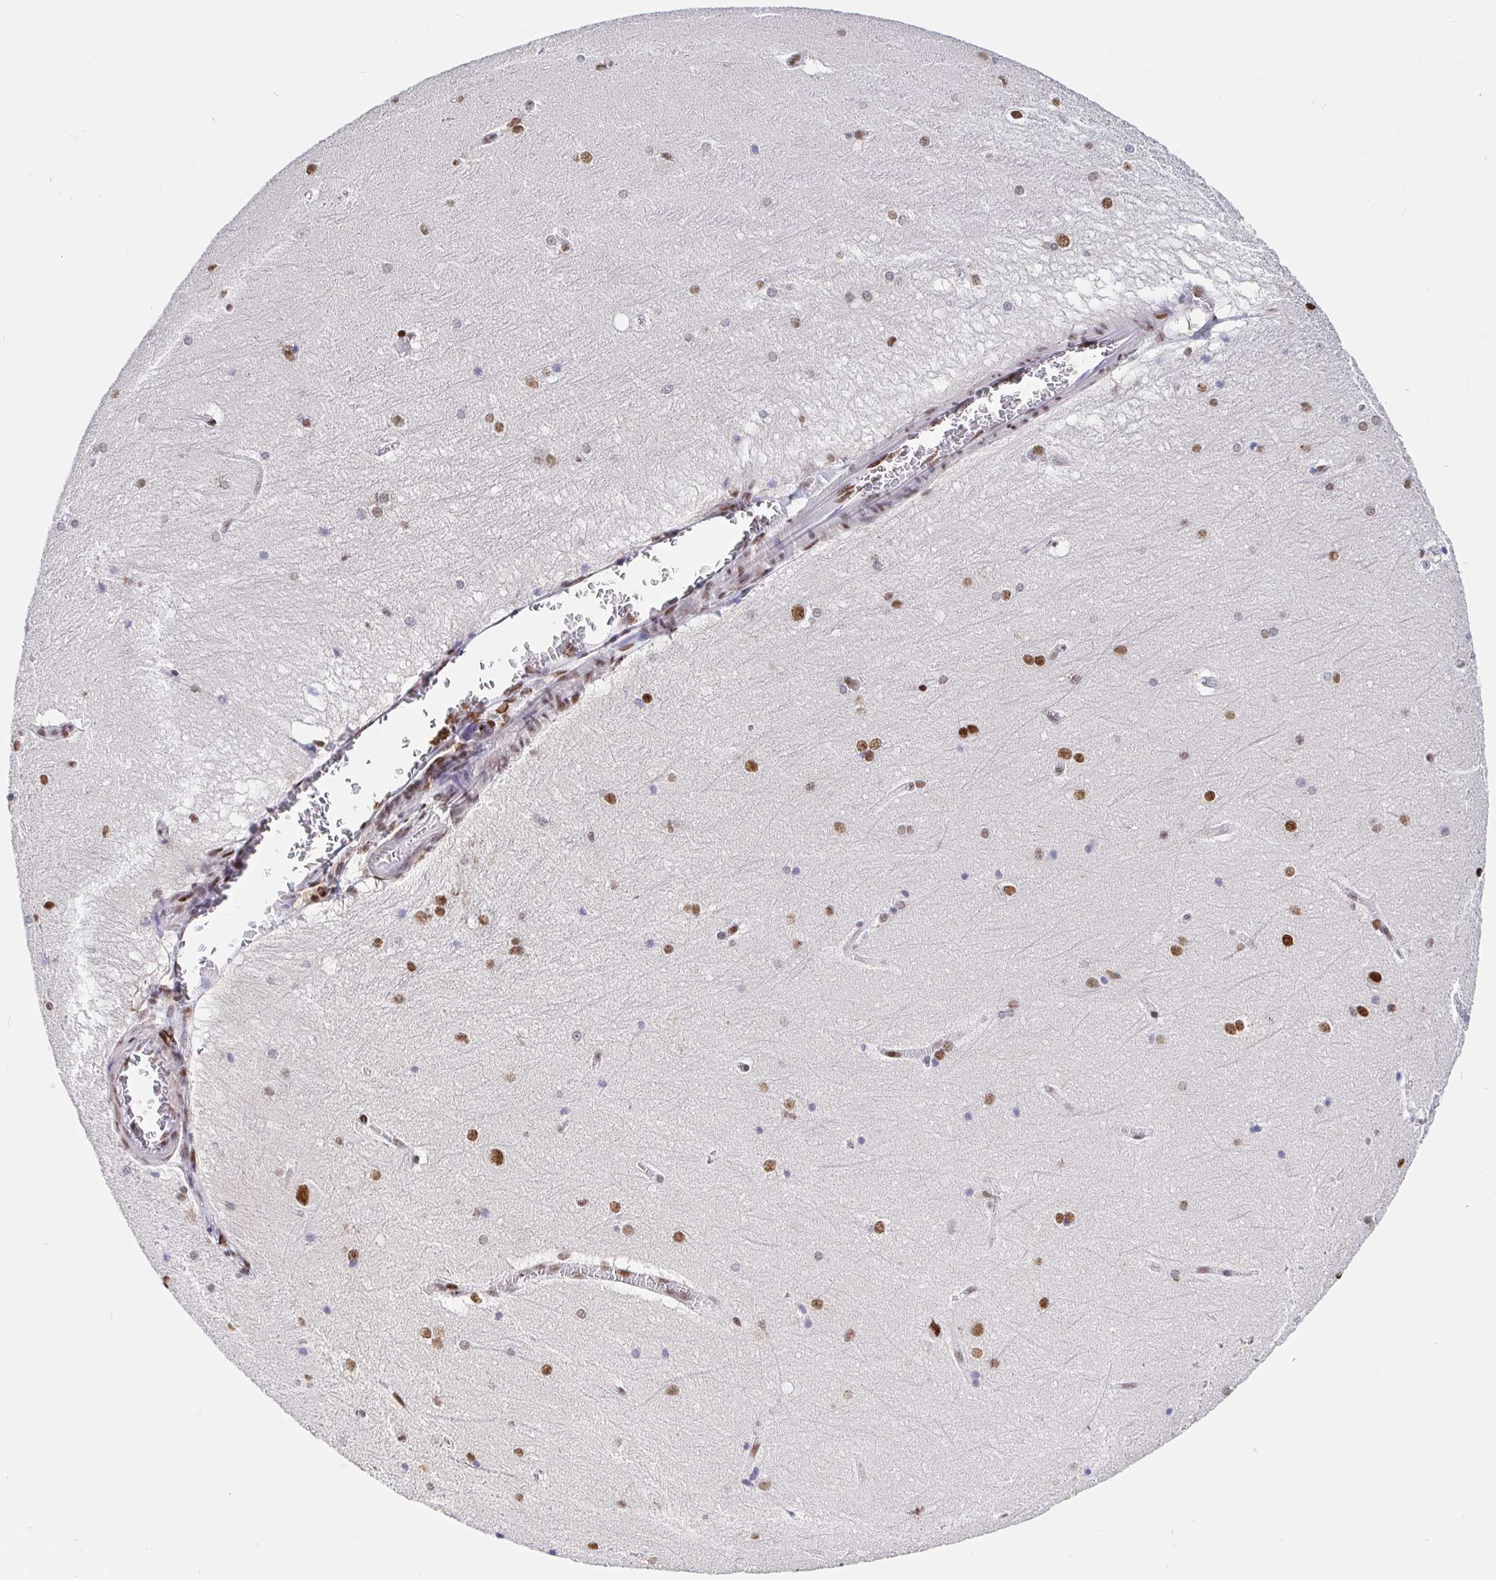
{"staining": {"intensity": "weak", "quantity": "<25%", "location": "nuclear"}, "tissue": "hippocampus", "cell_type": "Glial cells", "image_type": "normal", "snomed": [{"axis": "morphology", "description": "Normal tissue, NOS"}, {"axis": "topography", "description": "Cerebral cortex"}, {"axis": "topography", "description": "Hippocampus"}], "caption": "The histopathology image shows no significant expression in glial cells of hippocampus.", "gene": "SETD5", "patient": {"sex": "female", "age": 19}}